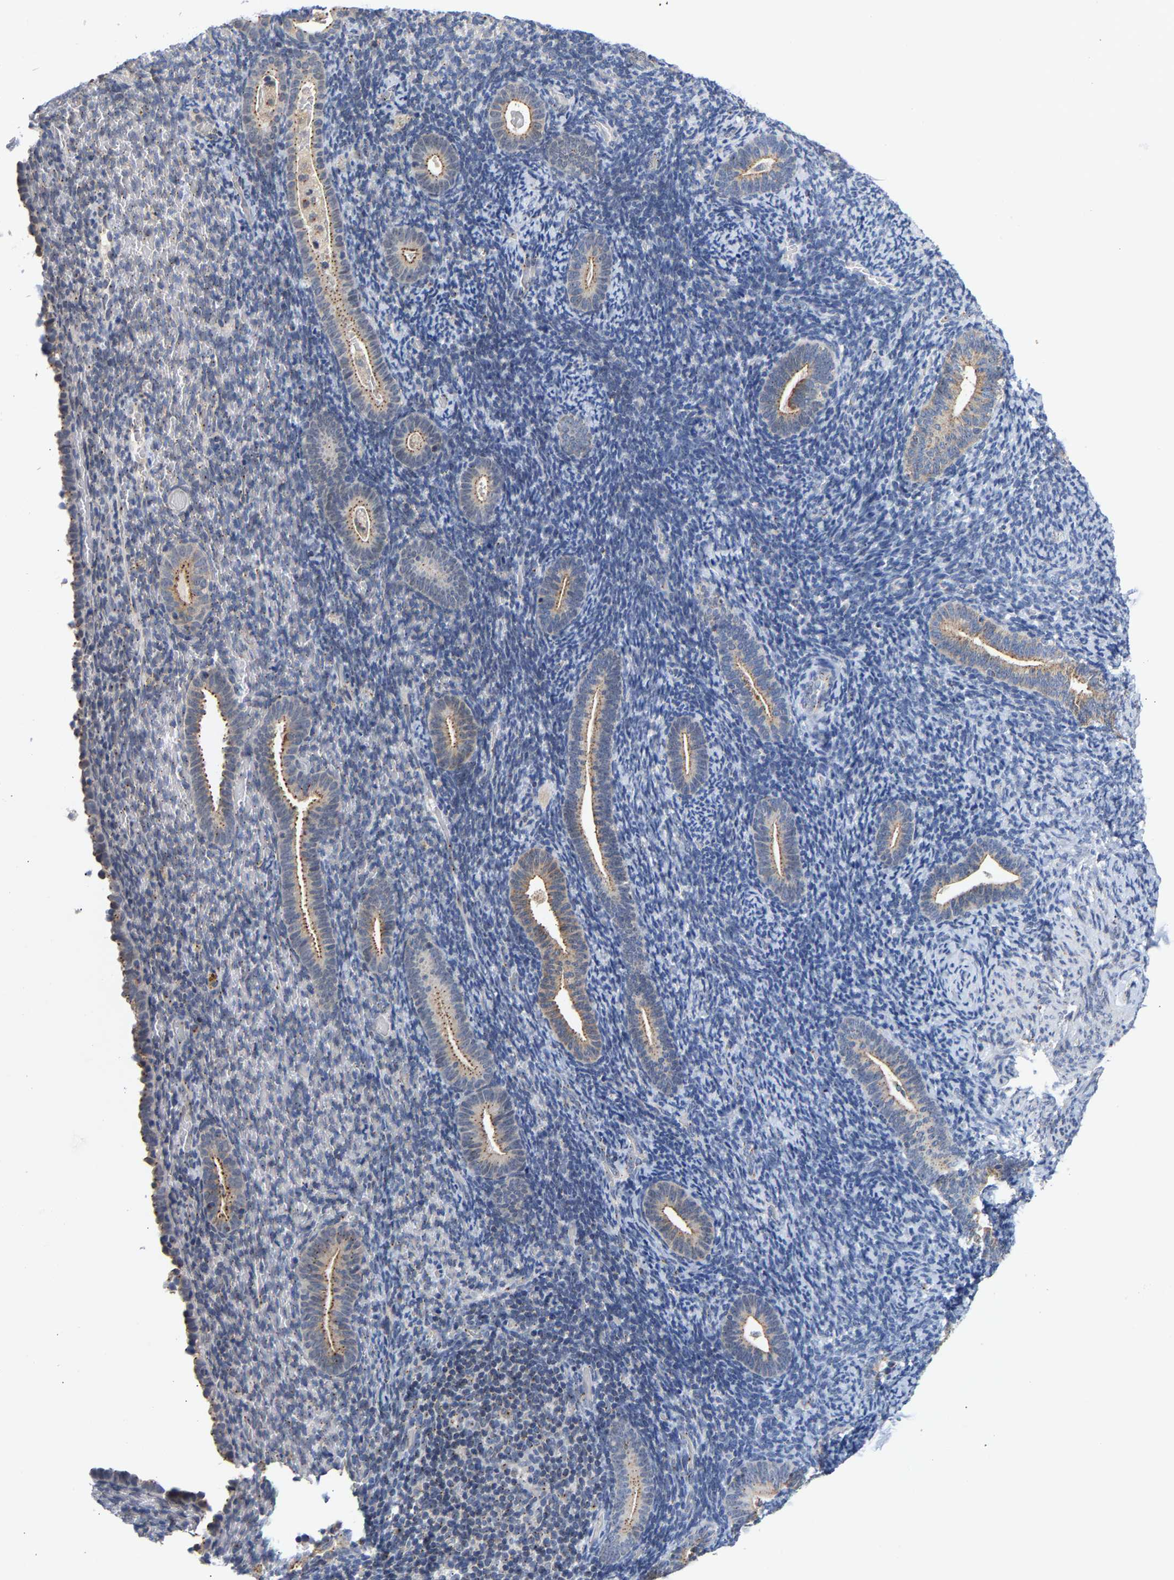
{"staining": {"intensity": "negative", "quantity": "none", "location": "none"}, "tissue": "endometrium", "cell_type": "Cells in endometrial stroma", "image_type": "normal", "snomed": [{"axis": "morphology", "description": "Normal tissue, NOS"}, {"axis": "topography", "description": "Endometrium"}], "caption": "Immunohistochemistry (IHC) of unremarkable human endometrium demonstrates no positivity in cells in endometrial stroma.", "gene": "PCNT", "patient": {"sex": "female", "age": 51}}